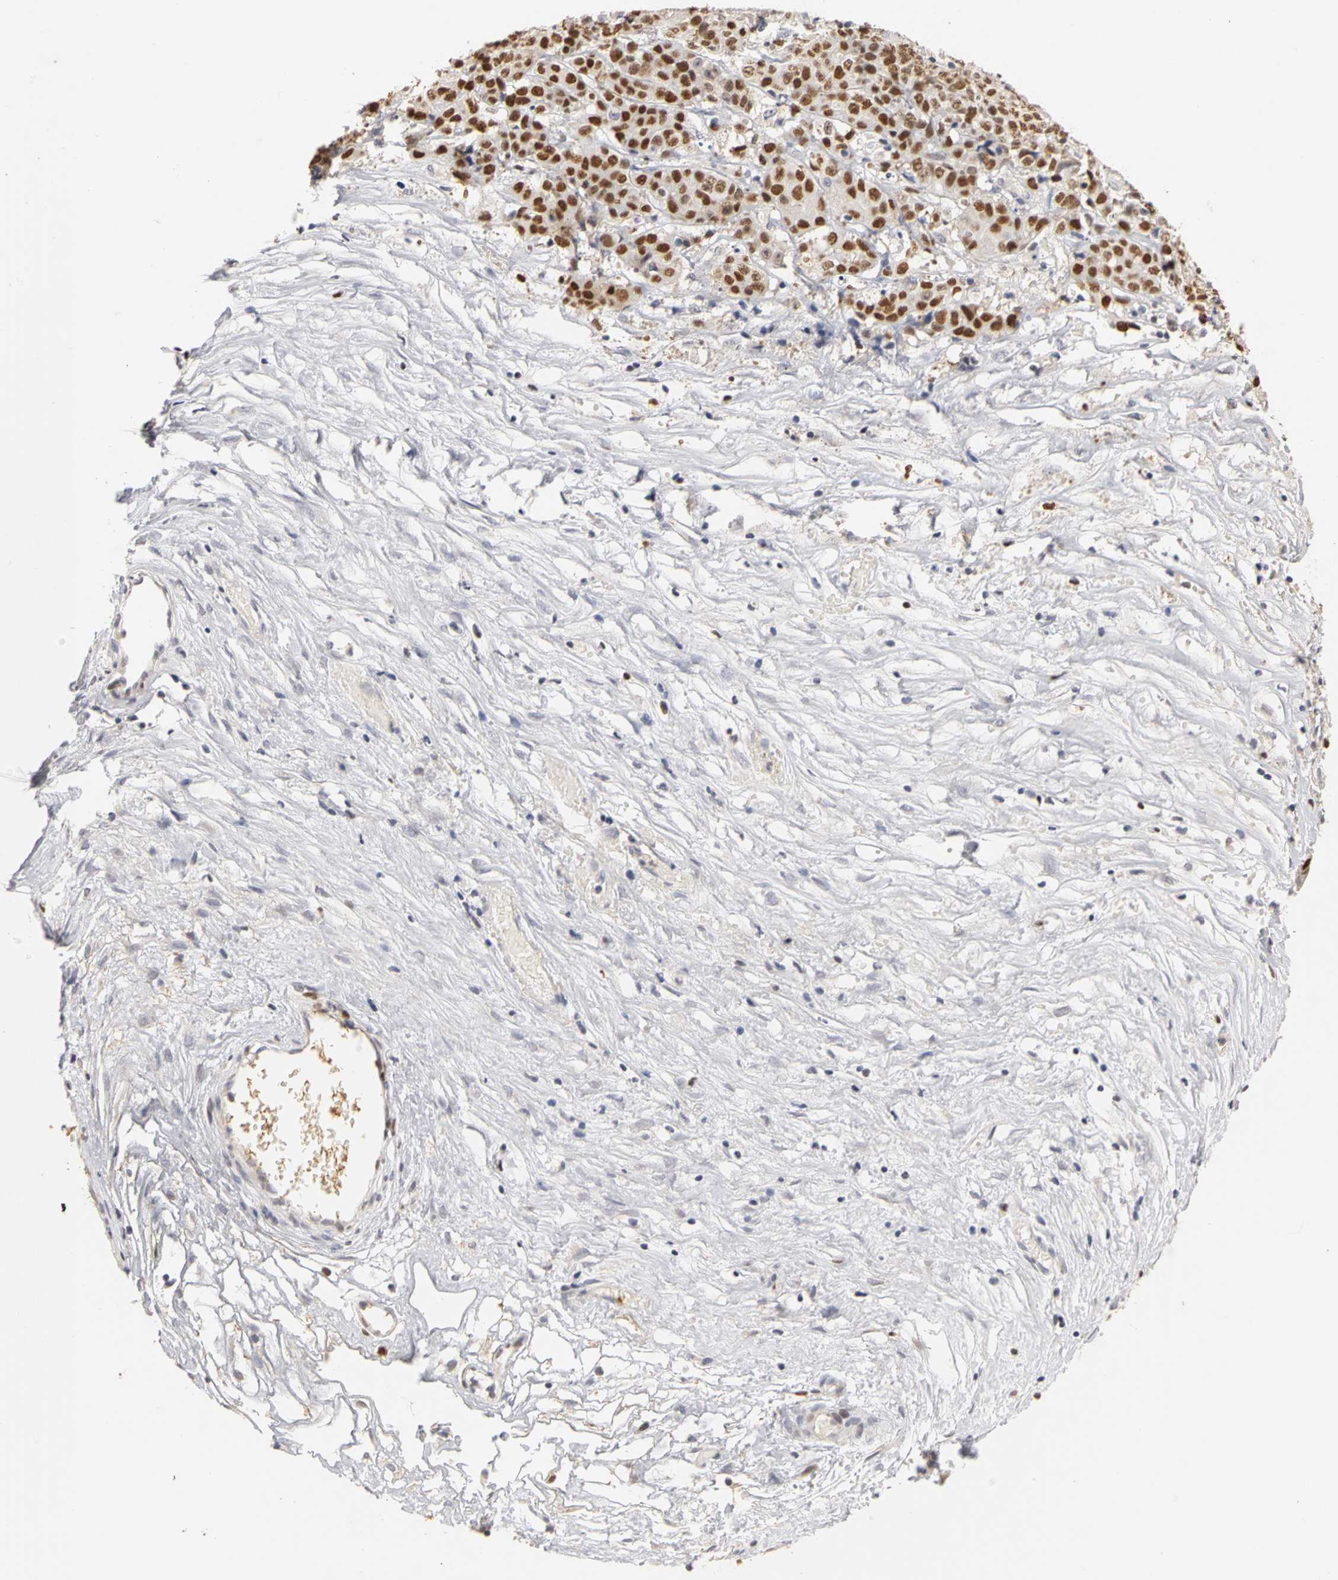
{"staining": {"intensity": "strong", "quantity": ">75%", "location": "nuclear"}, "tissue": "ovarian cancer", "cell_type": "Tumor cells", "image_type": "cancer", "snomed": [{"axis": "morphology", "description": "Carcinoma, endometroid"}, {"axis": "topography", "description": "Ovary"}], "caption": "An image of endometroid carcinoma (ovarian) stained for a protein displays strong nuclear brown staining in tumor cells. The protein of interest is shown in brown color, while the nuclei are stained blue.", "gene": "MCM6", "patient": {"sex": "female", "age": 42}}